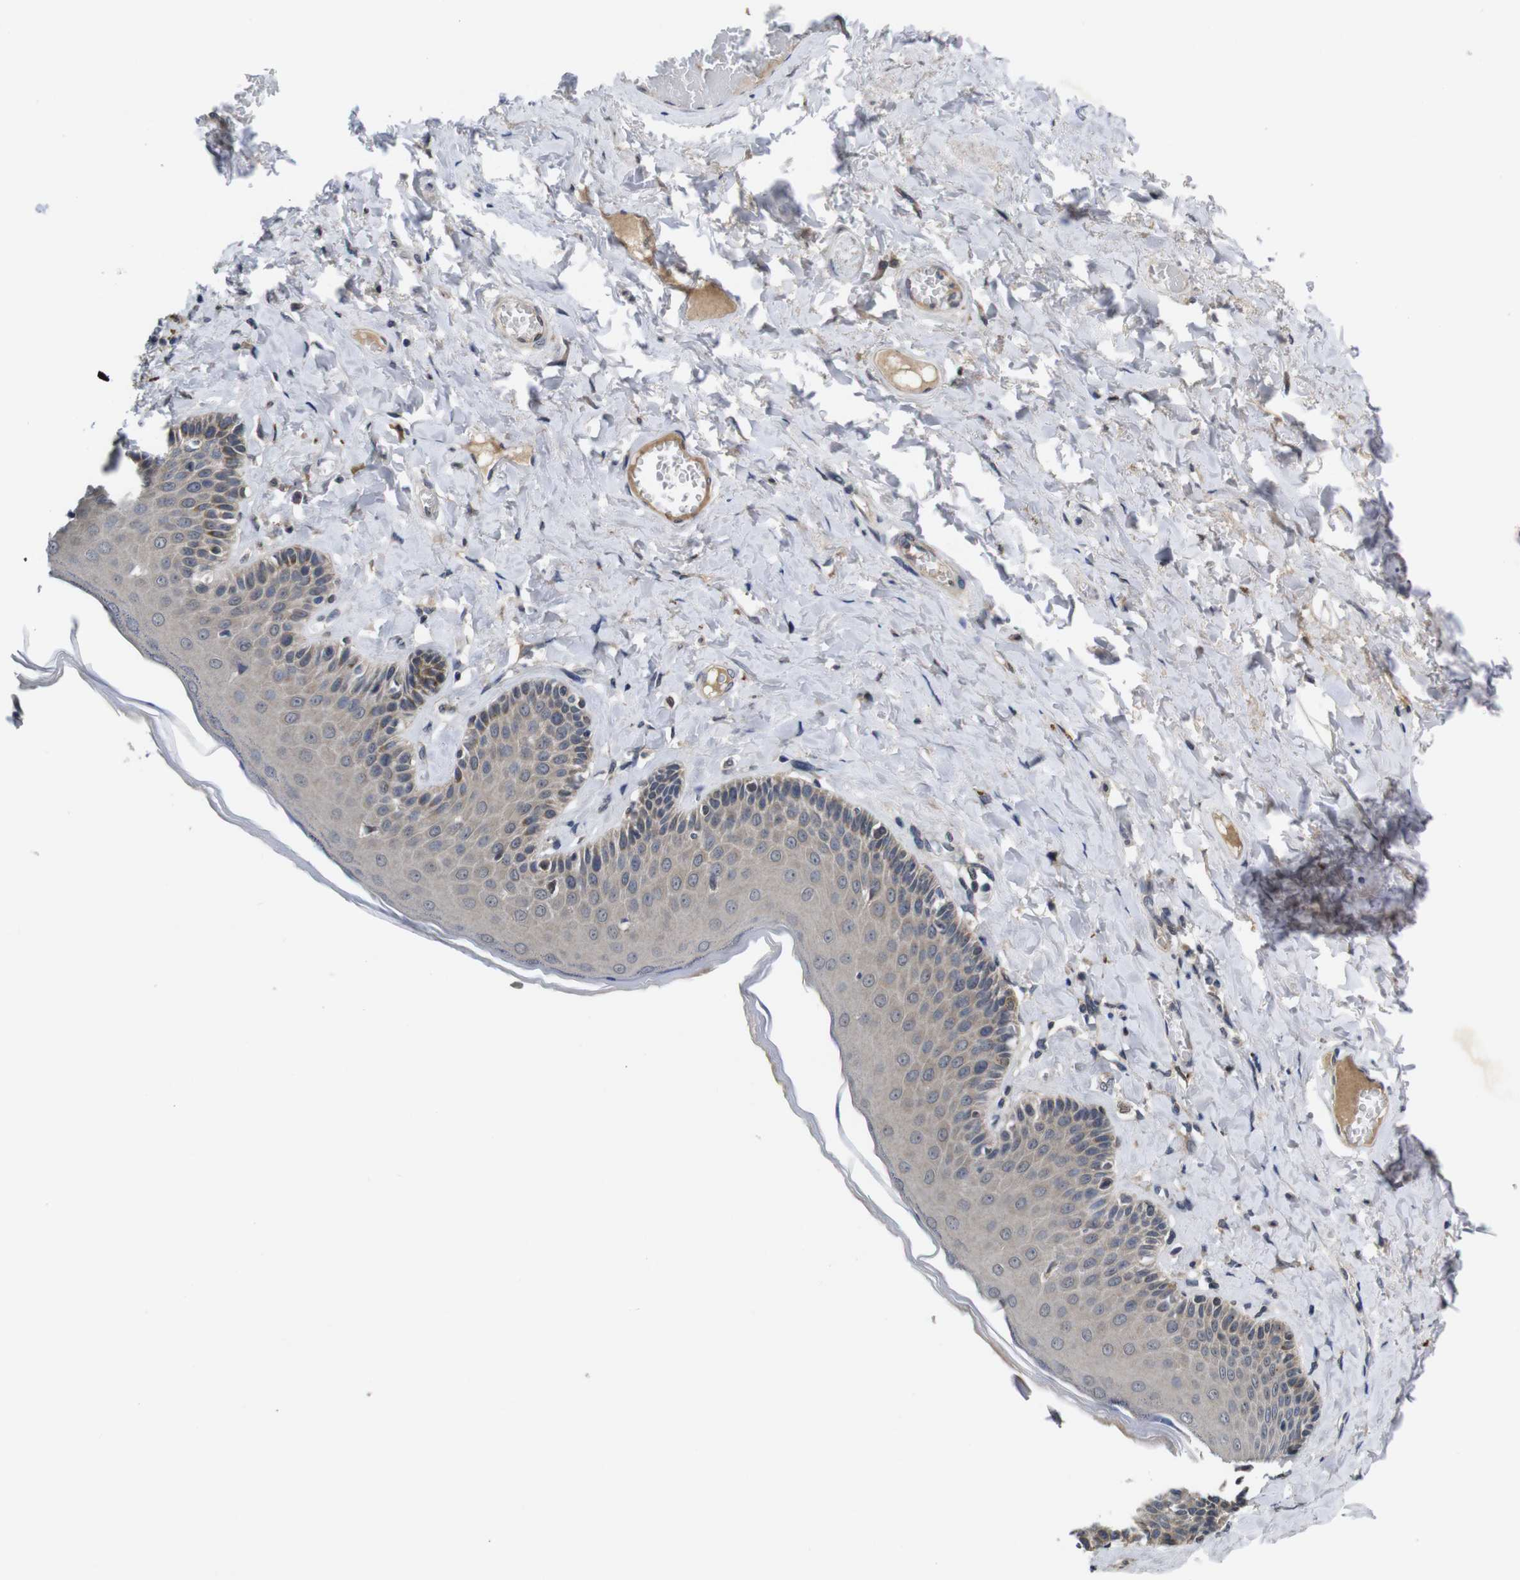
{"staining": {"intensity": "weak", "quantity": "25%-75%", "location": "cytoplasmic/membranous"}, "tissue": "skin", "cell_type": "Epidermal cells", "image_type": "normal", "snomed": [{"axis": "morphology", "description": "Normal tissue, NOS"}, {"axis": "topography", "description": "Anal"}], "caption": "Protein staining of normal skin exhibits weak cytoplasmic/membranous expression in approximately 25%-75% of epidermal cells.", "gene": "ZBTB46", "patient": {"sex": "male", "age": 69}}